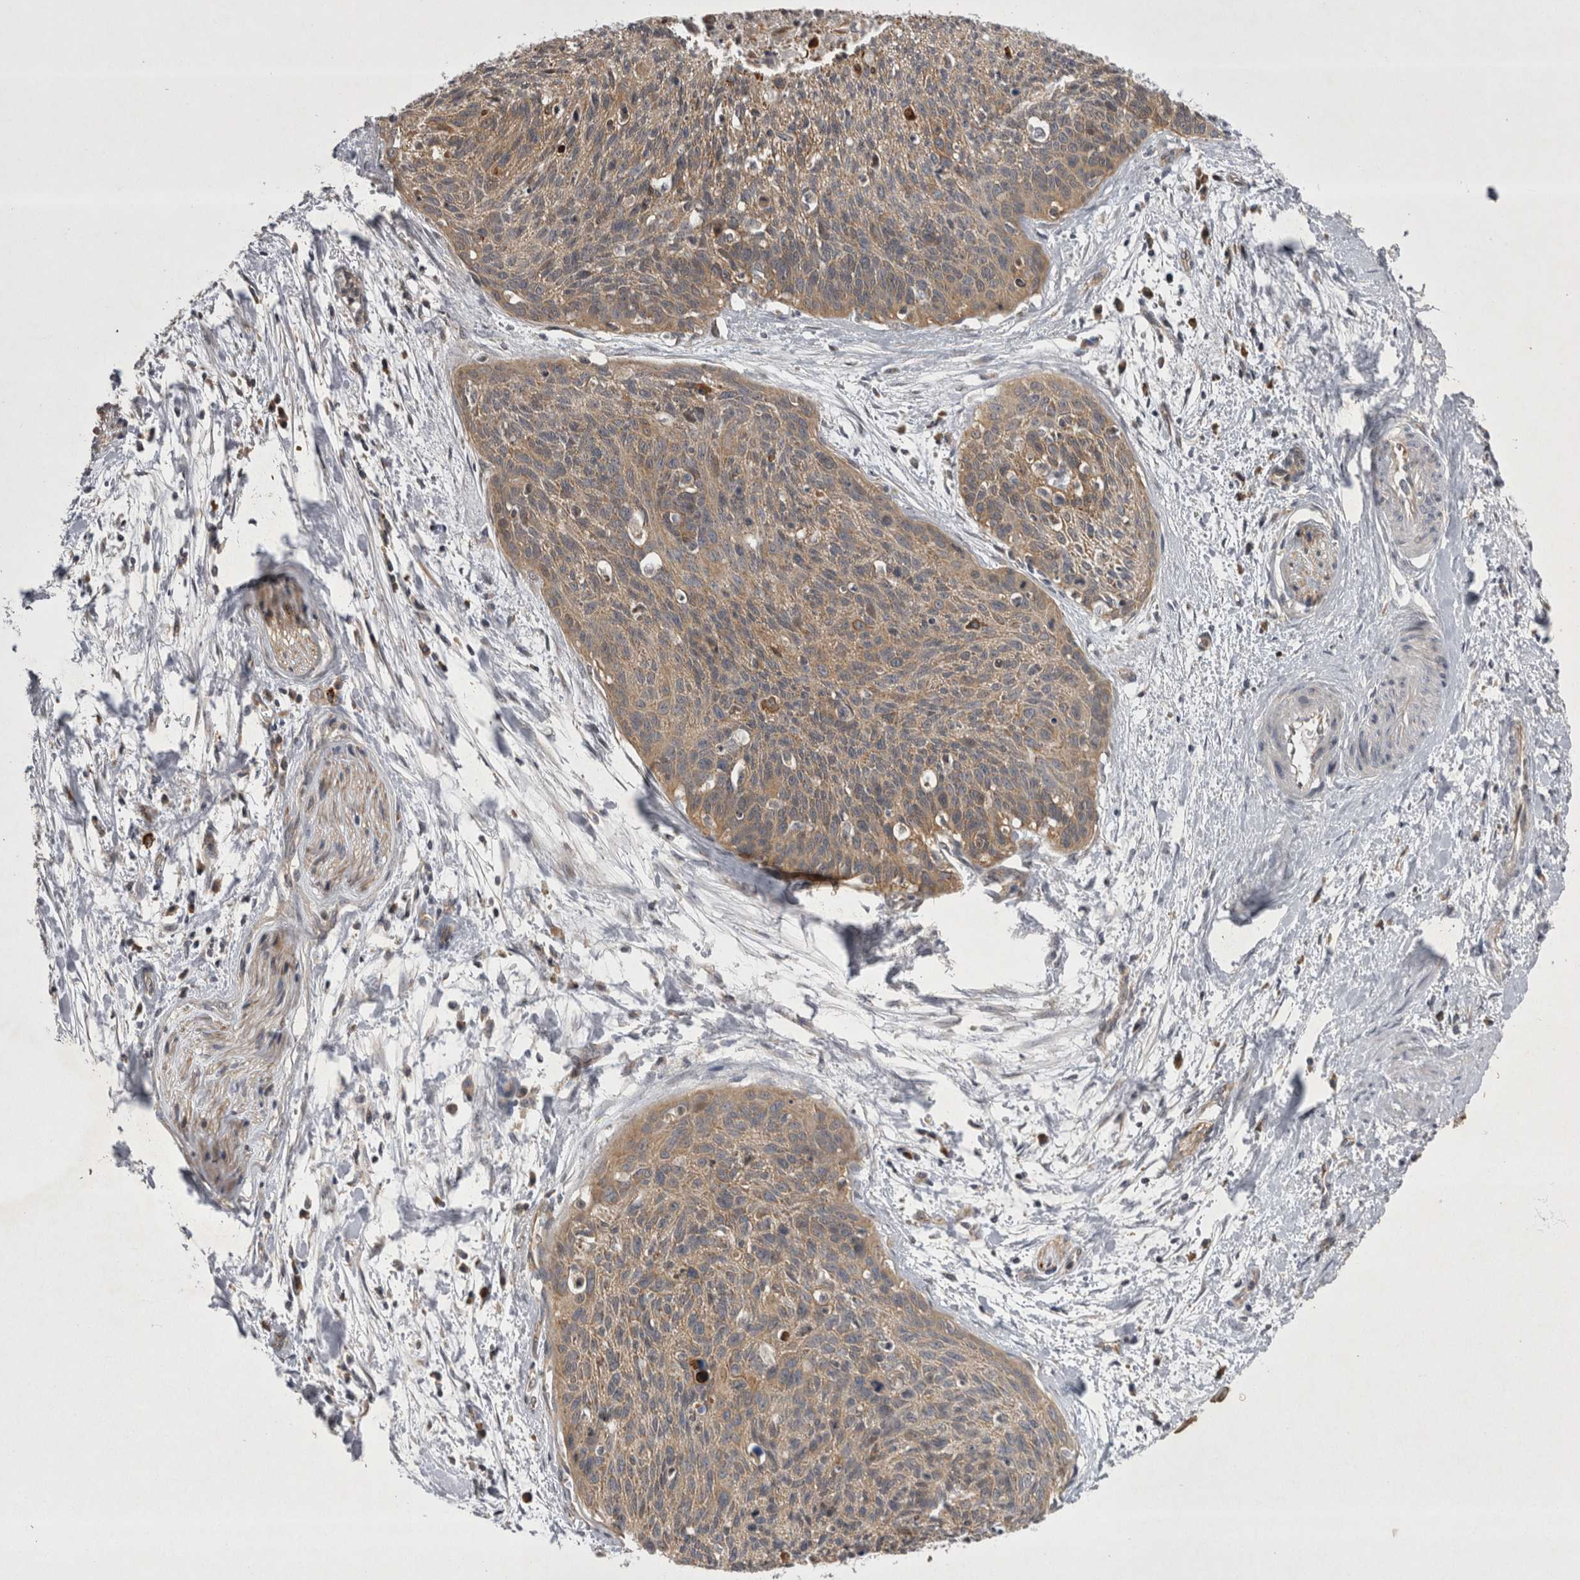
{"staining": {"intensity": "weak", "quantity": ">75%", "location": "cytoplasmic/membranous"}, "tissue": "cervical cancer", "cell_type": "Tumor cells", "image_type": "cancer", "snomed": [{"axis": "morphology", "description": "Squamous cell carcinoma, NOS"}, {"axis": "topography", "description": "Cervix"}], "caption": "Cervical squamous cell carcinoma stained with a protein marker demonstrates weak staining in tumor cells.", "gene": "TSPOAP1", "patient": {"sex": "female", "age": 55}}